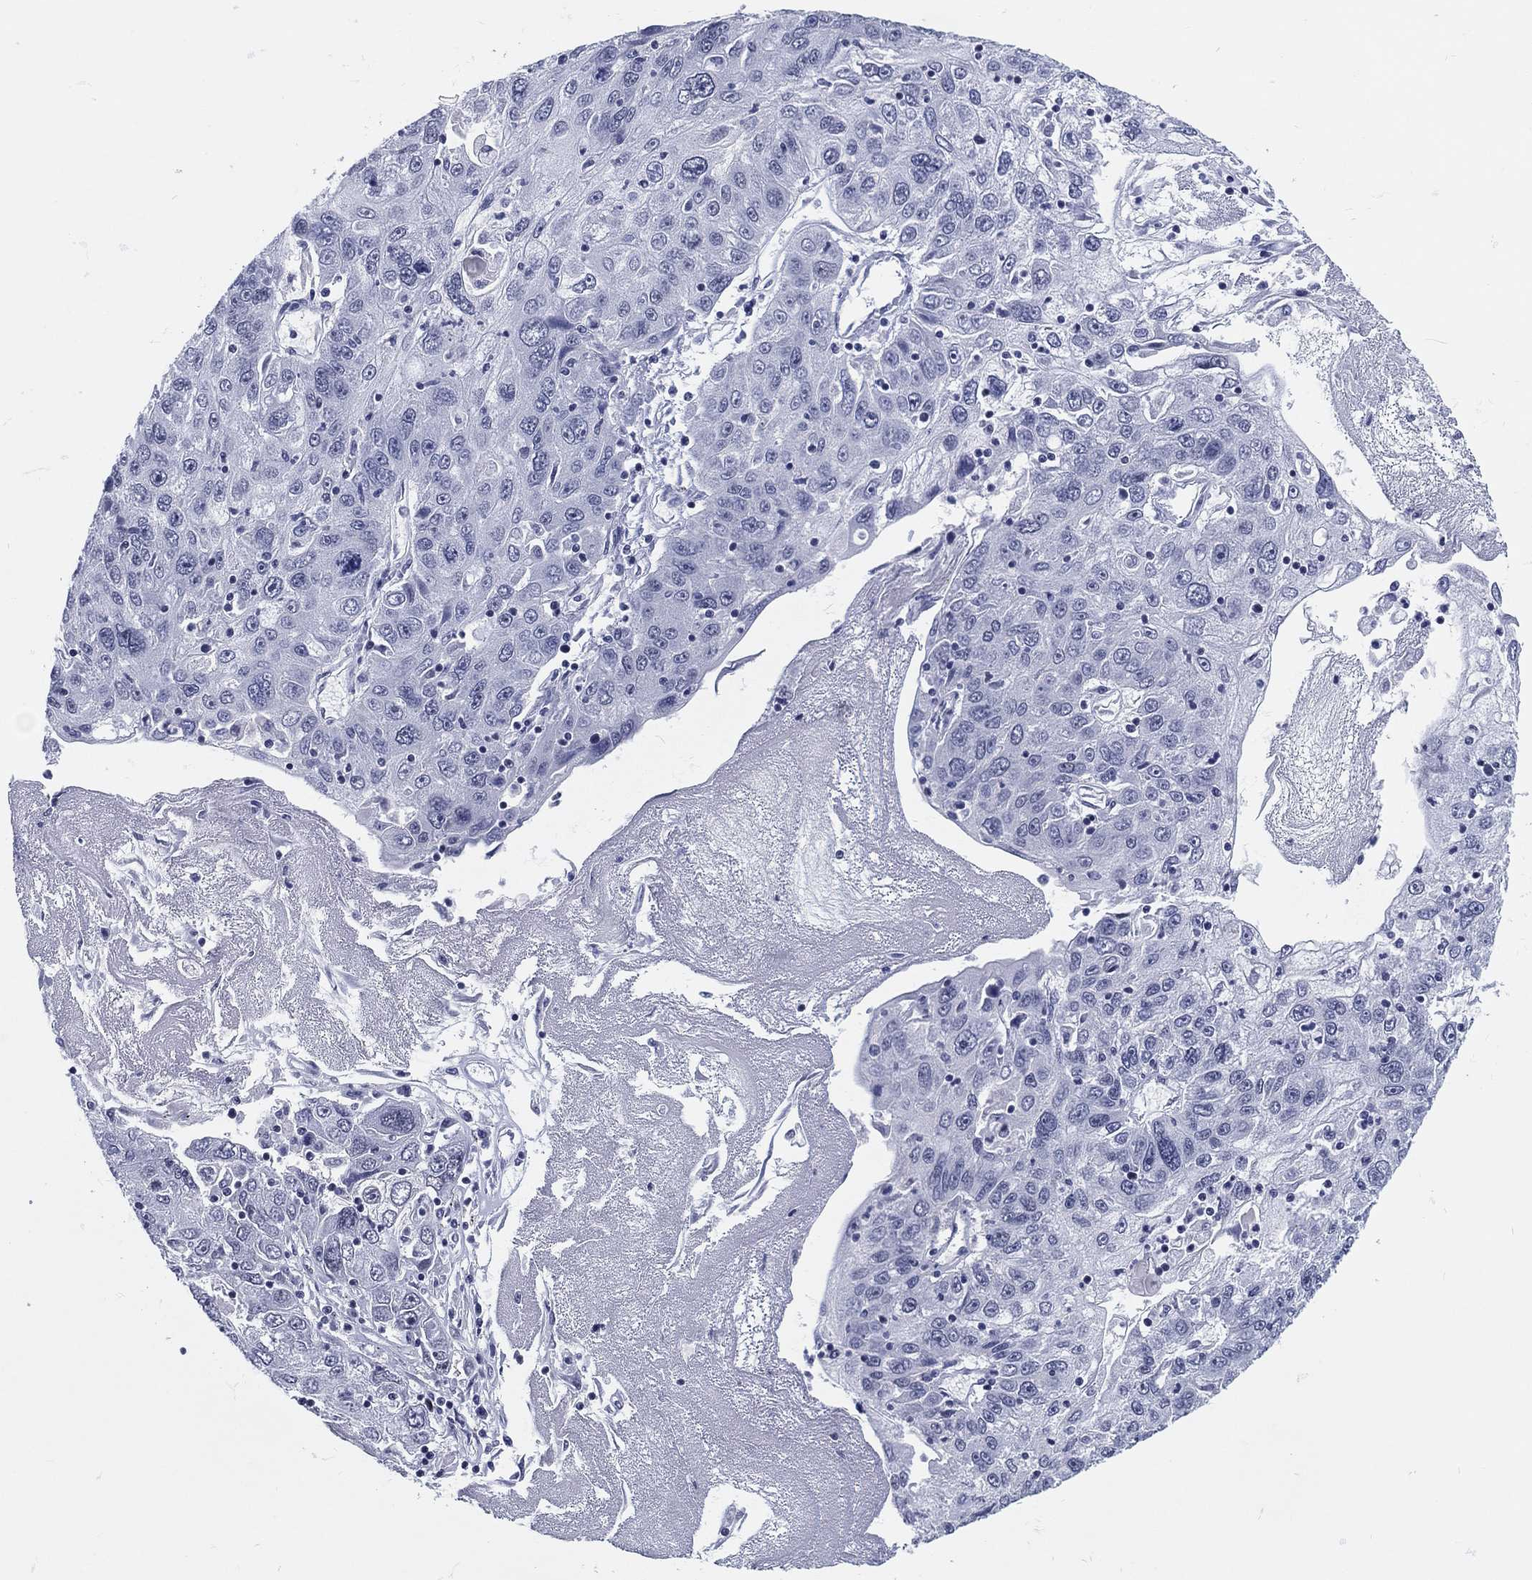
{"staining": {"intensity": "negative", "quantity": "none", "location": "none"}, "tissue": "stomach cancer", "cell_type": "Tumor cells", "image_type": "cancer", "snomed": [{"axis": "morphology", "description": "Adenocarcinoma, NOS"}, {"axis": "topography", "description": "Stomach"}], "caption": "DAB immunohistochemical staining of human adenocarcinoma (stomach) exhibits no significant staining in tumor cells.", "gene": "MAPK8IP1", "patient": {"sex": "male", "age": 56}}